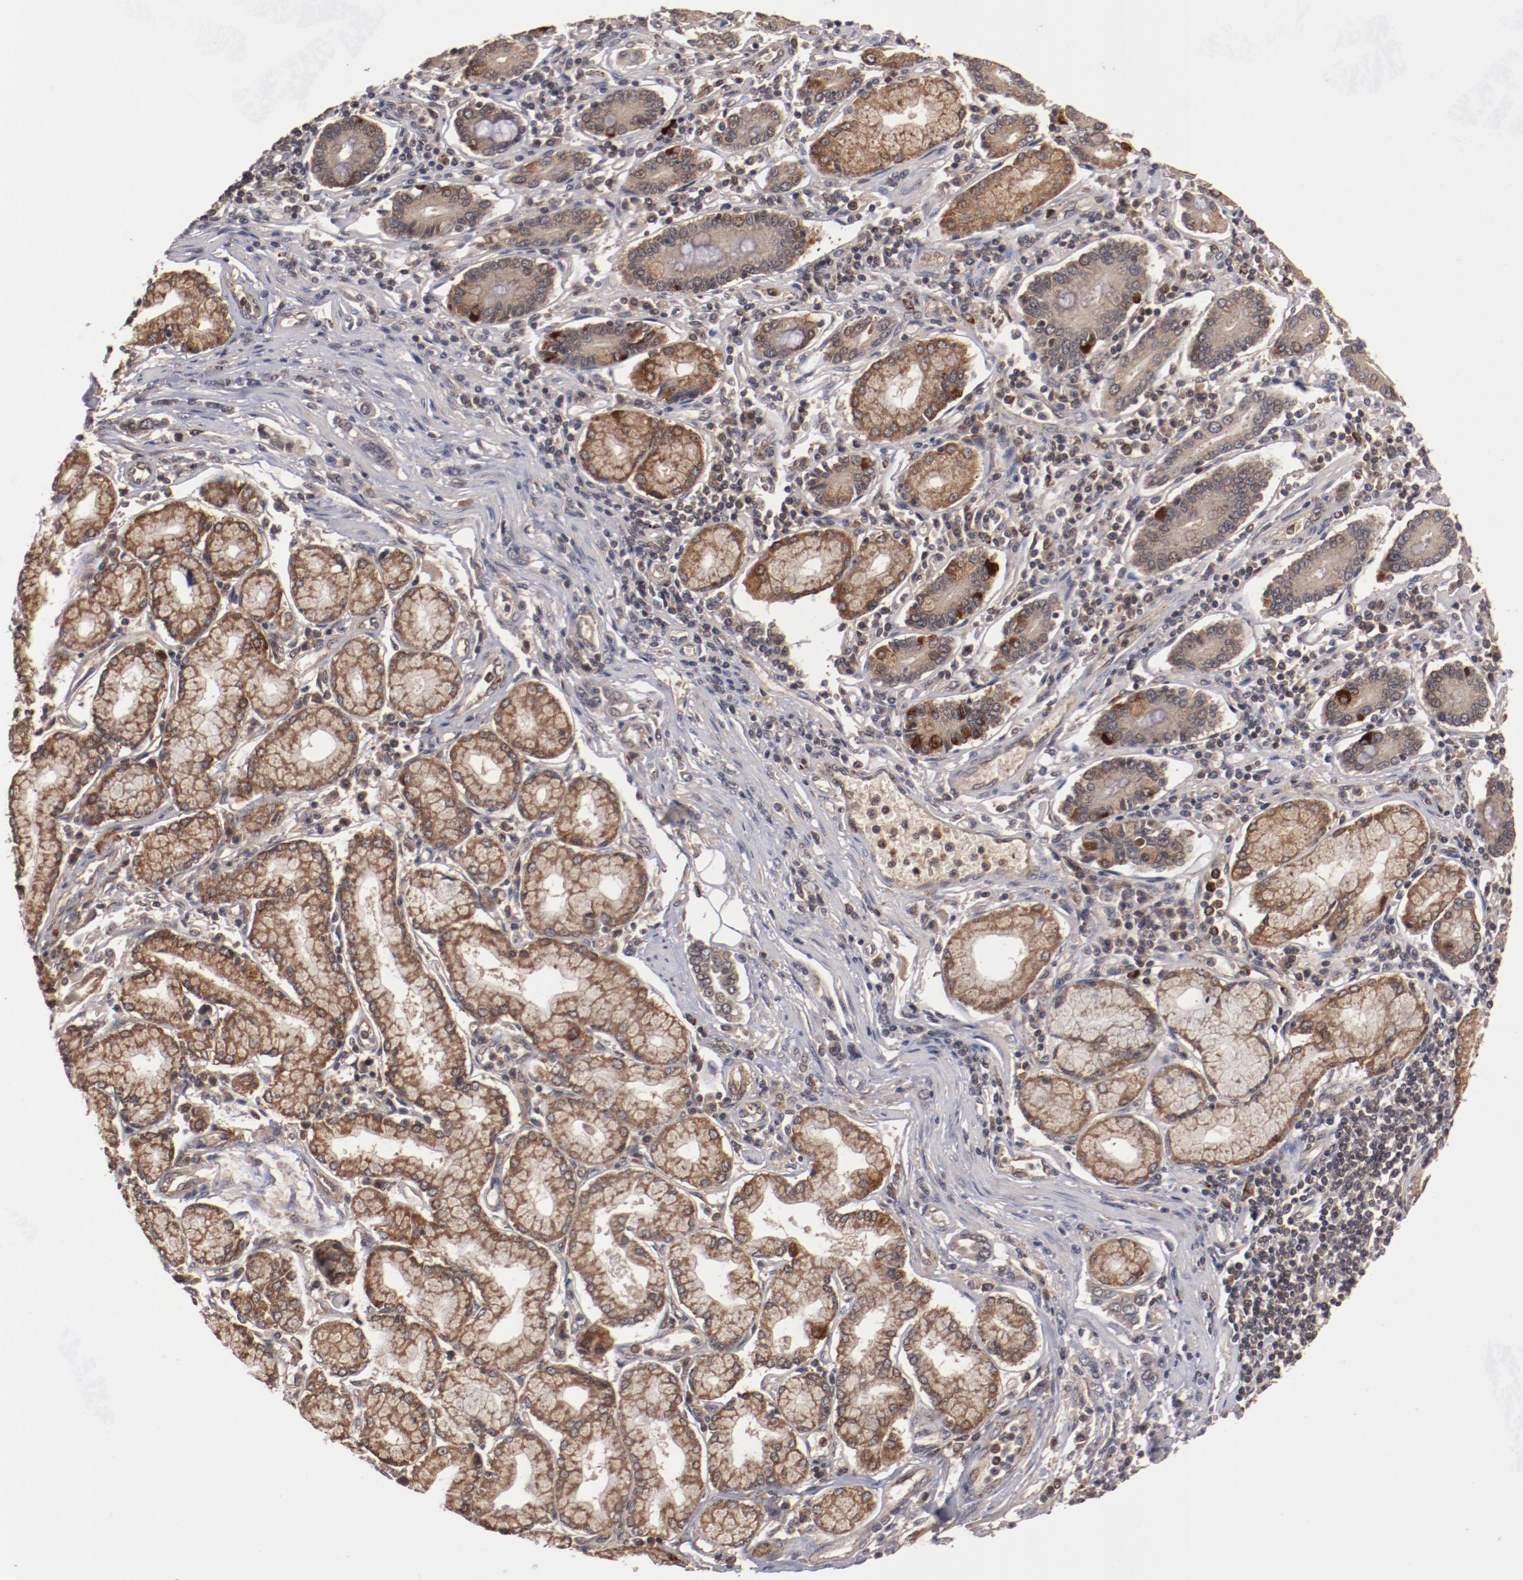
{"staining": {"intensity": "moderate", "quantity": ">75%", "location": "cytoplasmic/membranous"}, "tissue": "pancreatic cancer", "cell_type": "Tumor cells", "image_type": "cancer", "snomed": [{"axis": "morphology", "description": "Adenocarcinoma, NOS"}, {"axis": "topography", "description": "Pancreas"}], "caption": "Pancreatic adenocarcinoma tissue shows moderate cytoplasmic/membranous staining in approximately >75% of tumor cells", "gene": "TENM1", "patient": {"sex": "female", "age": 57}}